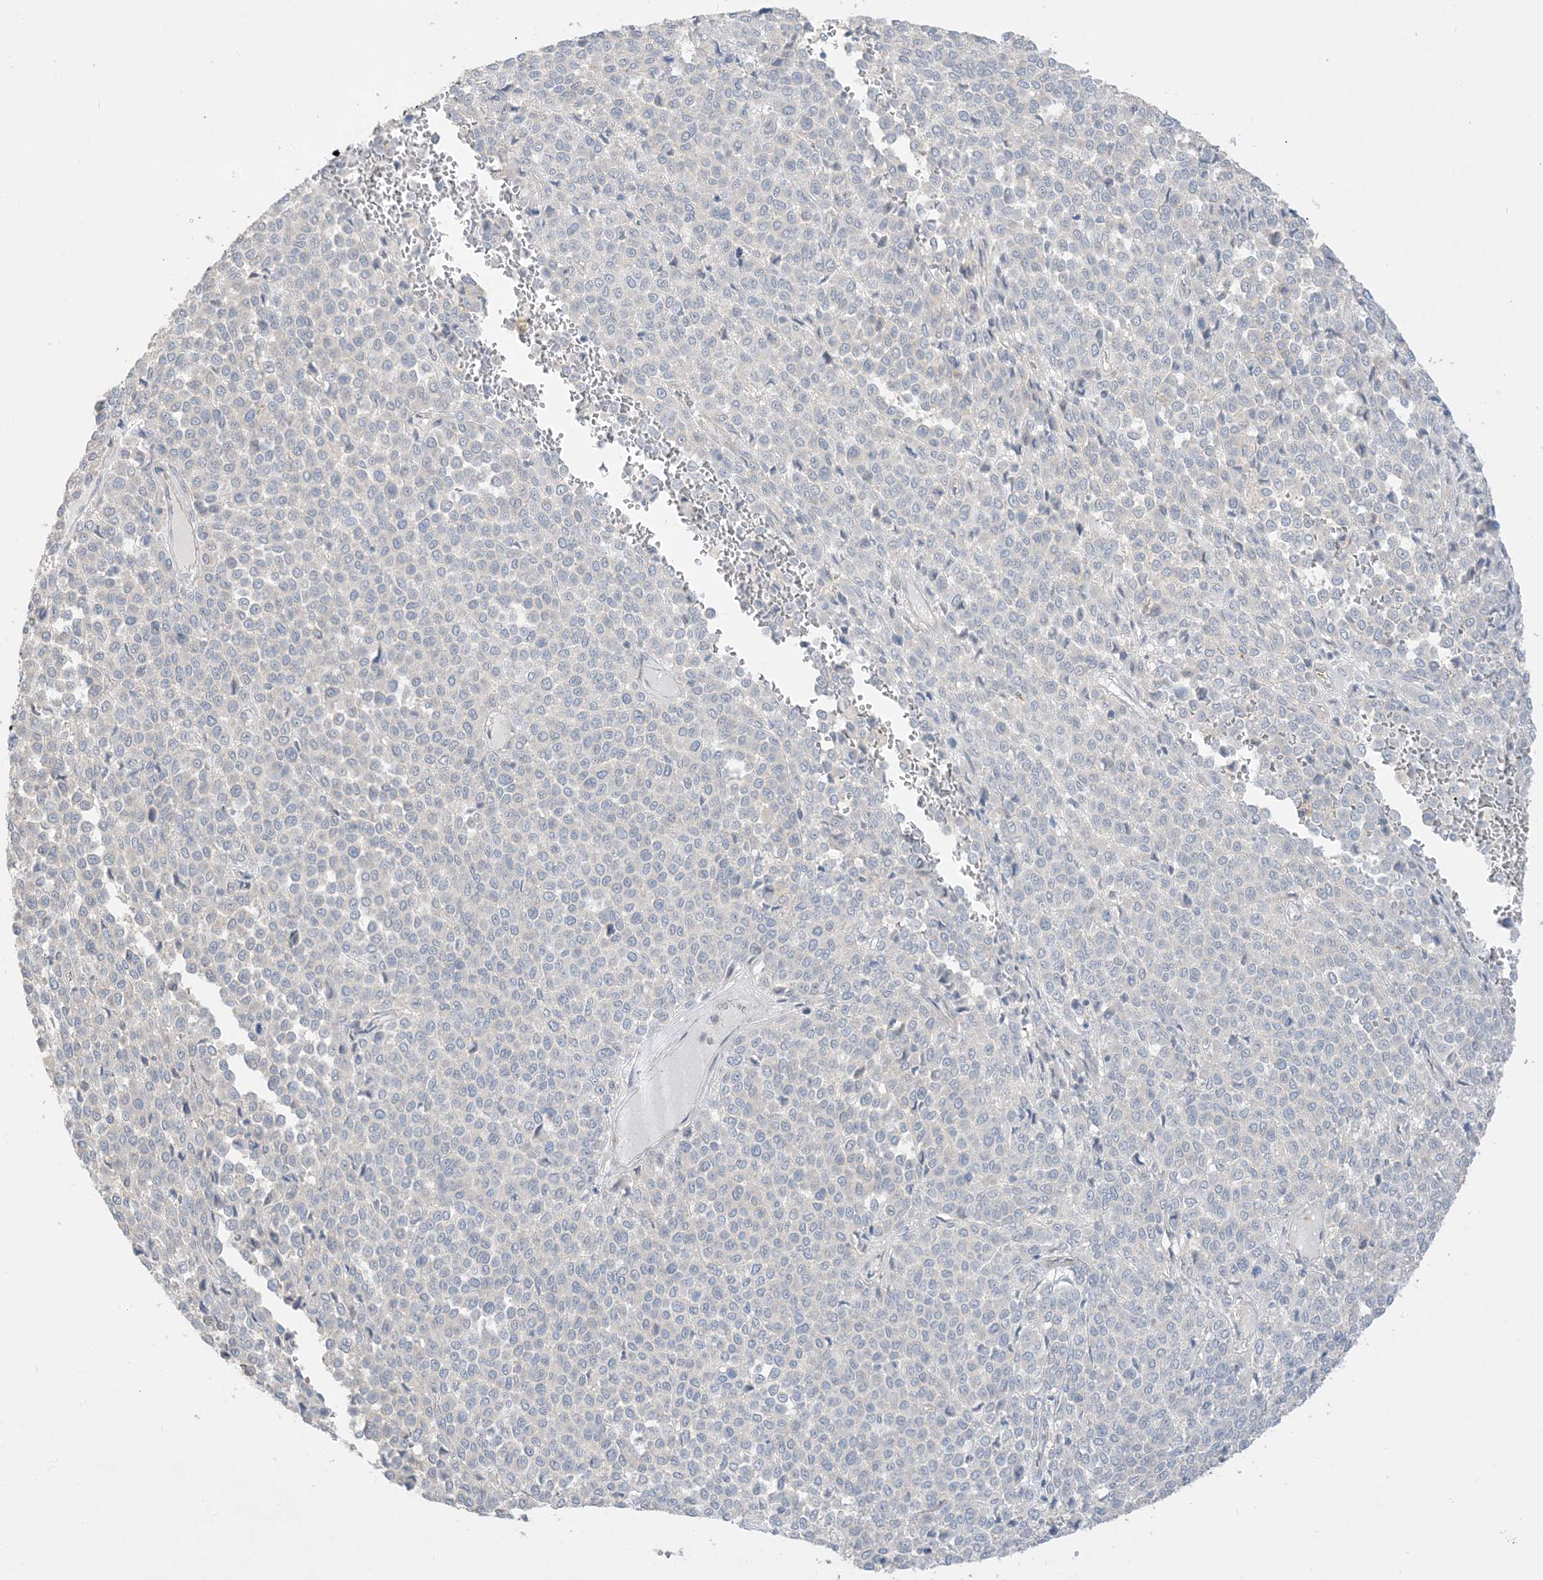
{"staining": {"intensity": "negative", "quantity": "none", "location": "none"}, "tissue": "melanoma", "cell_type": "Tumor cells", "image_type": "cancer", "snomed": [{"axis": "morphology", "description": "Malignant melanoma, Metastatic site"}, {"axis": "topography", "description": "Pancreas"}], "caption": "Tumor cells show no significant protein expression in malignant melanoma (metastatic site). (DAB IHC, high magnification).", "gene": "ARHGEF9", "patient": {"sex": "female", "age": 30}}